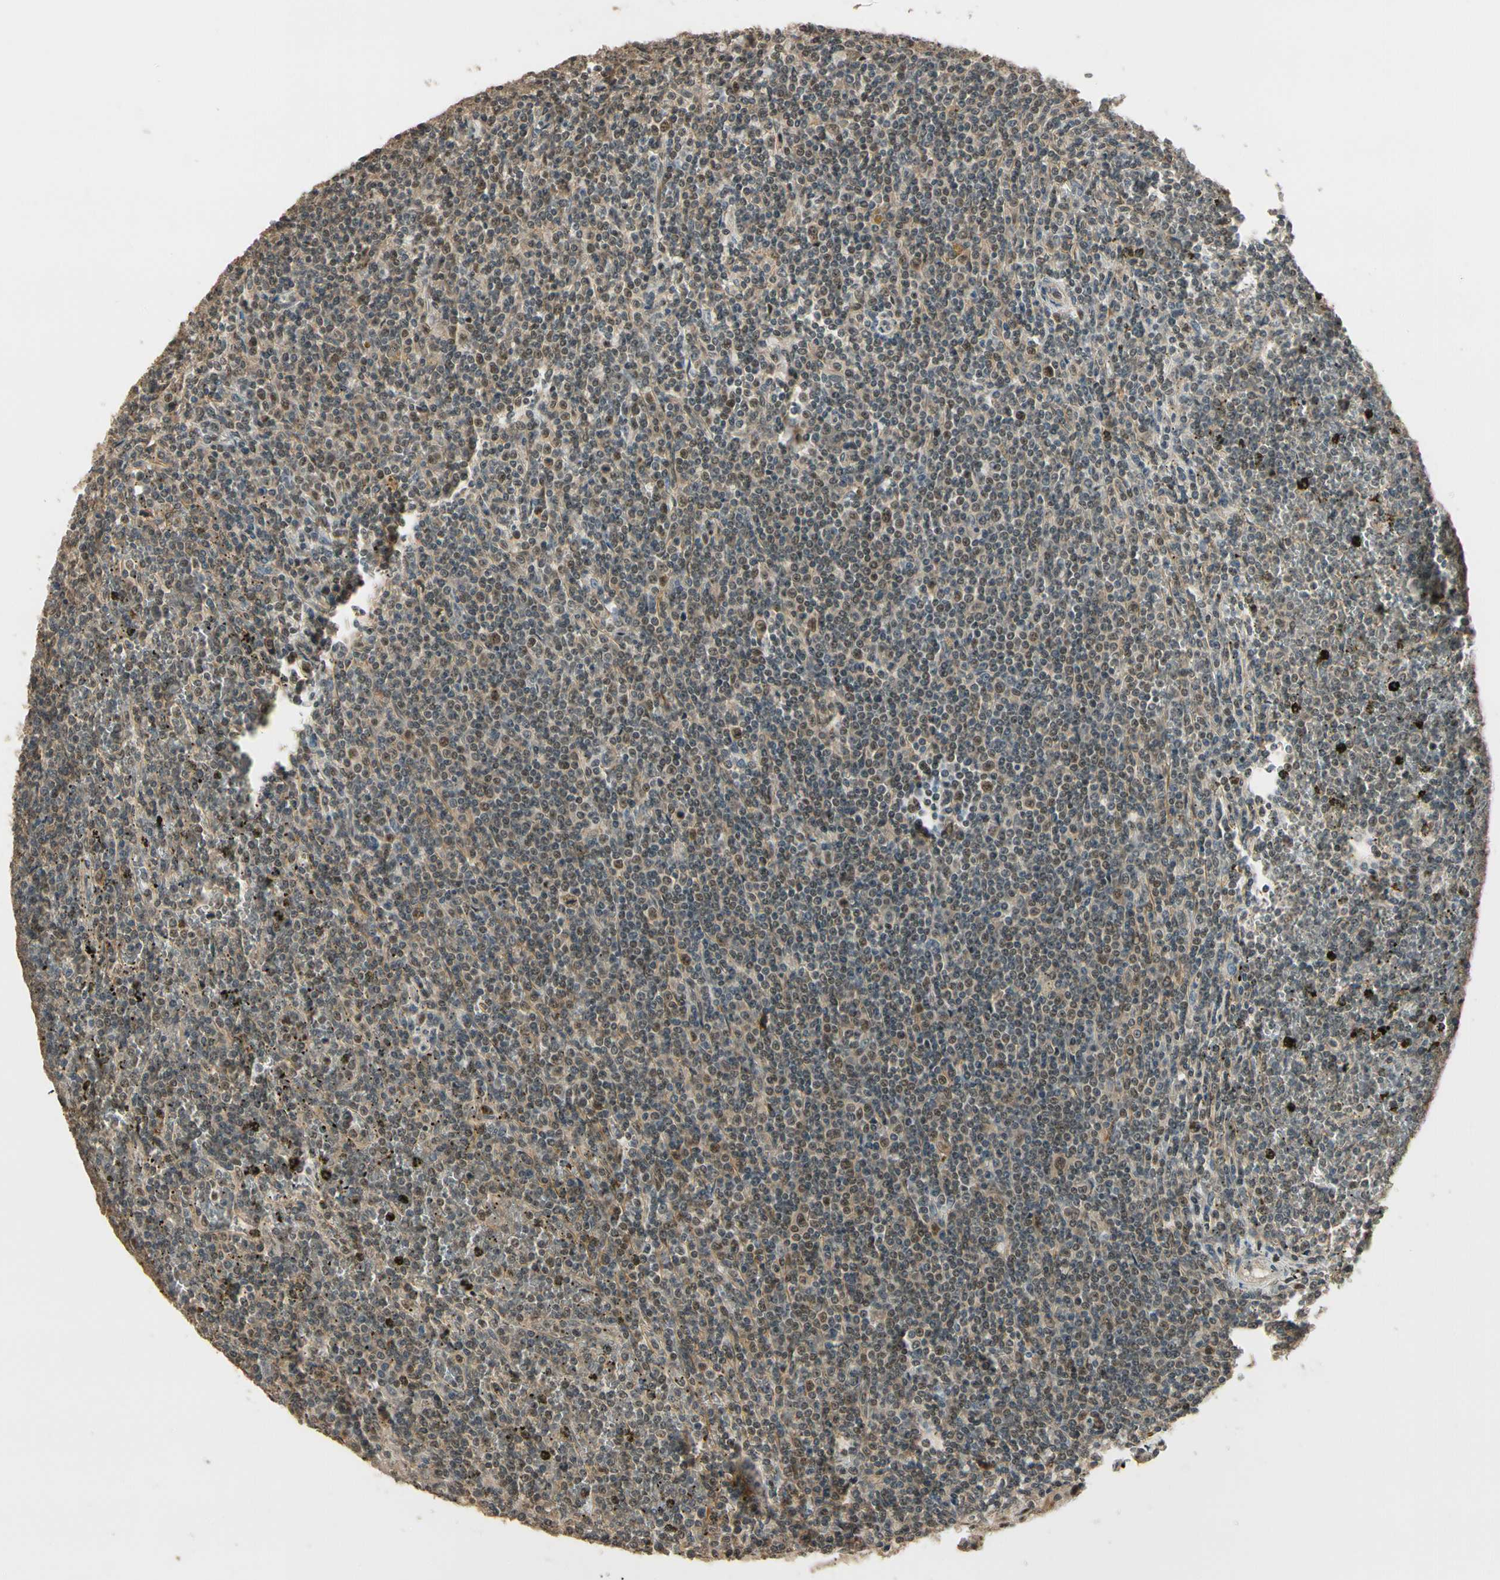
{"staining": {"intensity": "weak", "quantity": "25%-75%", "location": "cytoplasmic/membranous,nuclear"}, "tissue": "lymphoma", "cell_type": "Tumor cells", "image_type": "cancer", "snomed": [{"axis": "morphology", "description": "Malignant lymphoma, non-Hodgkin's type, Low grade"}, {"axis": "topography", "description": "Spleen"}], "caption": "Immunohistochemistry of low-grade malignant lymphoma, non-Hodgkin's type shows low levels of weak cytoplasmic/membranous and nuclear staining in about 25%-75% of tumor cells.", "gene": "MCPH1", "patient": {"sex": "female", "age": 19}}